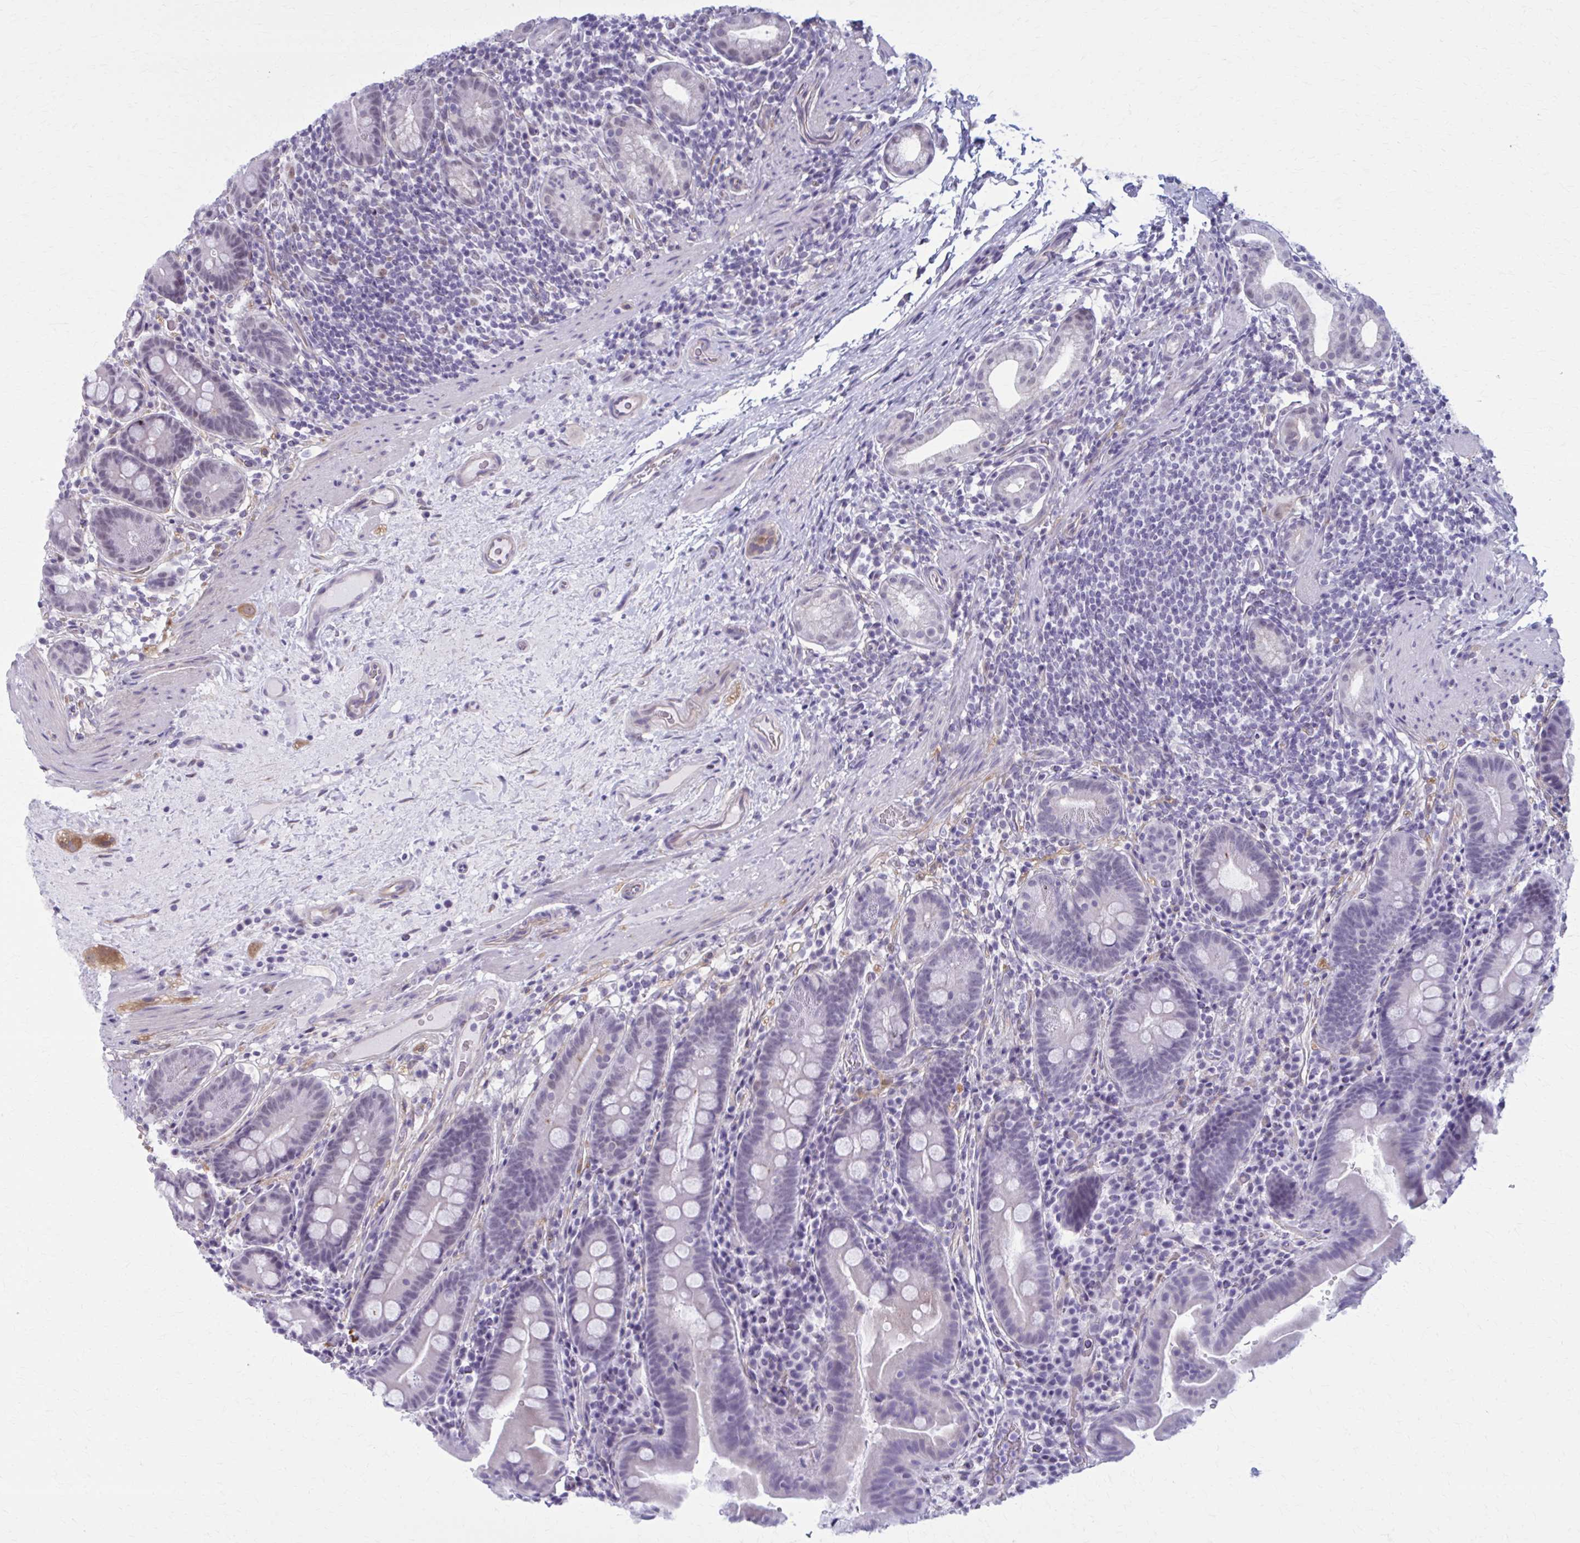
{"staining": {"intensity": "negative", "quantity": "none", "location": "none"}, "tissue": "small intestine", "cell_type": "Glandular cells", "image_type": "normal", "snomed": [{"axis": "morphology", "description": "Normal tissue, NOS"}, {"axis": "topography", "description": "Small intestine"}], "caption": "The micrograph exhibits no significant positivity in glandular cells of small intestine.", "gene": "NUMBL", "patient": {"sex": "male", "age": 26}}